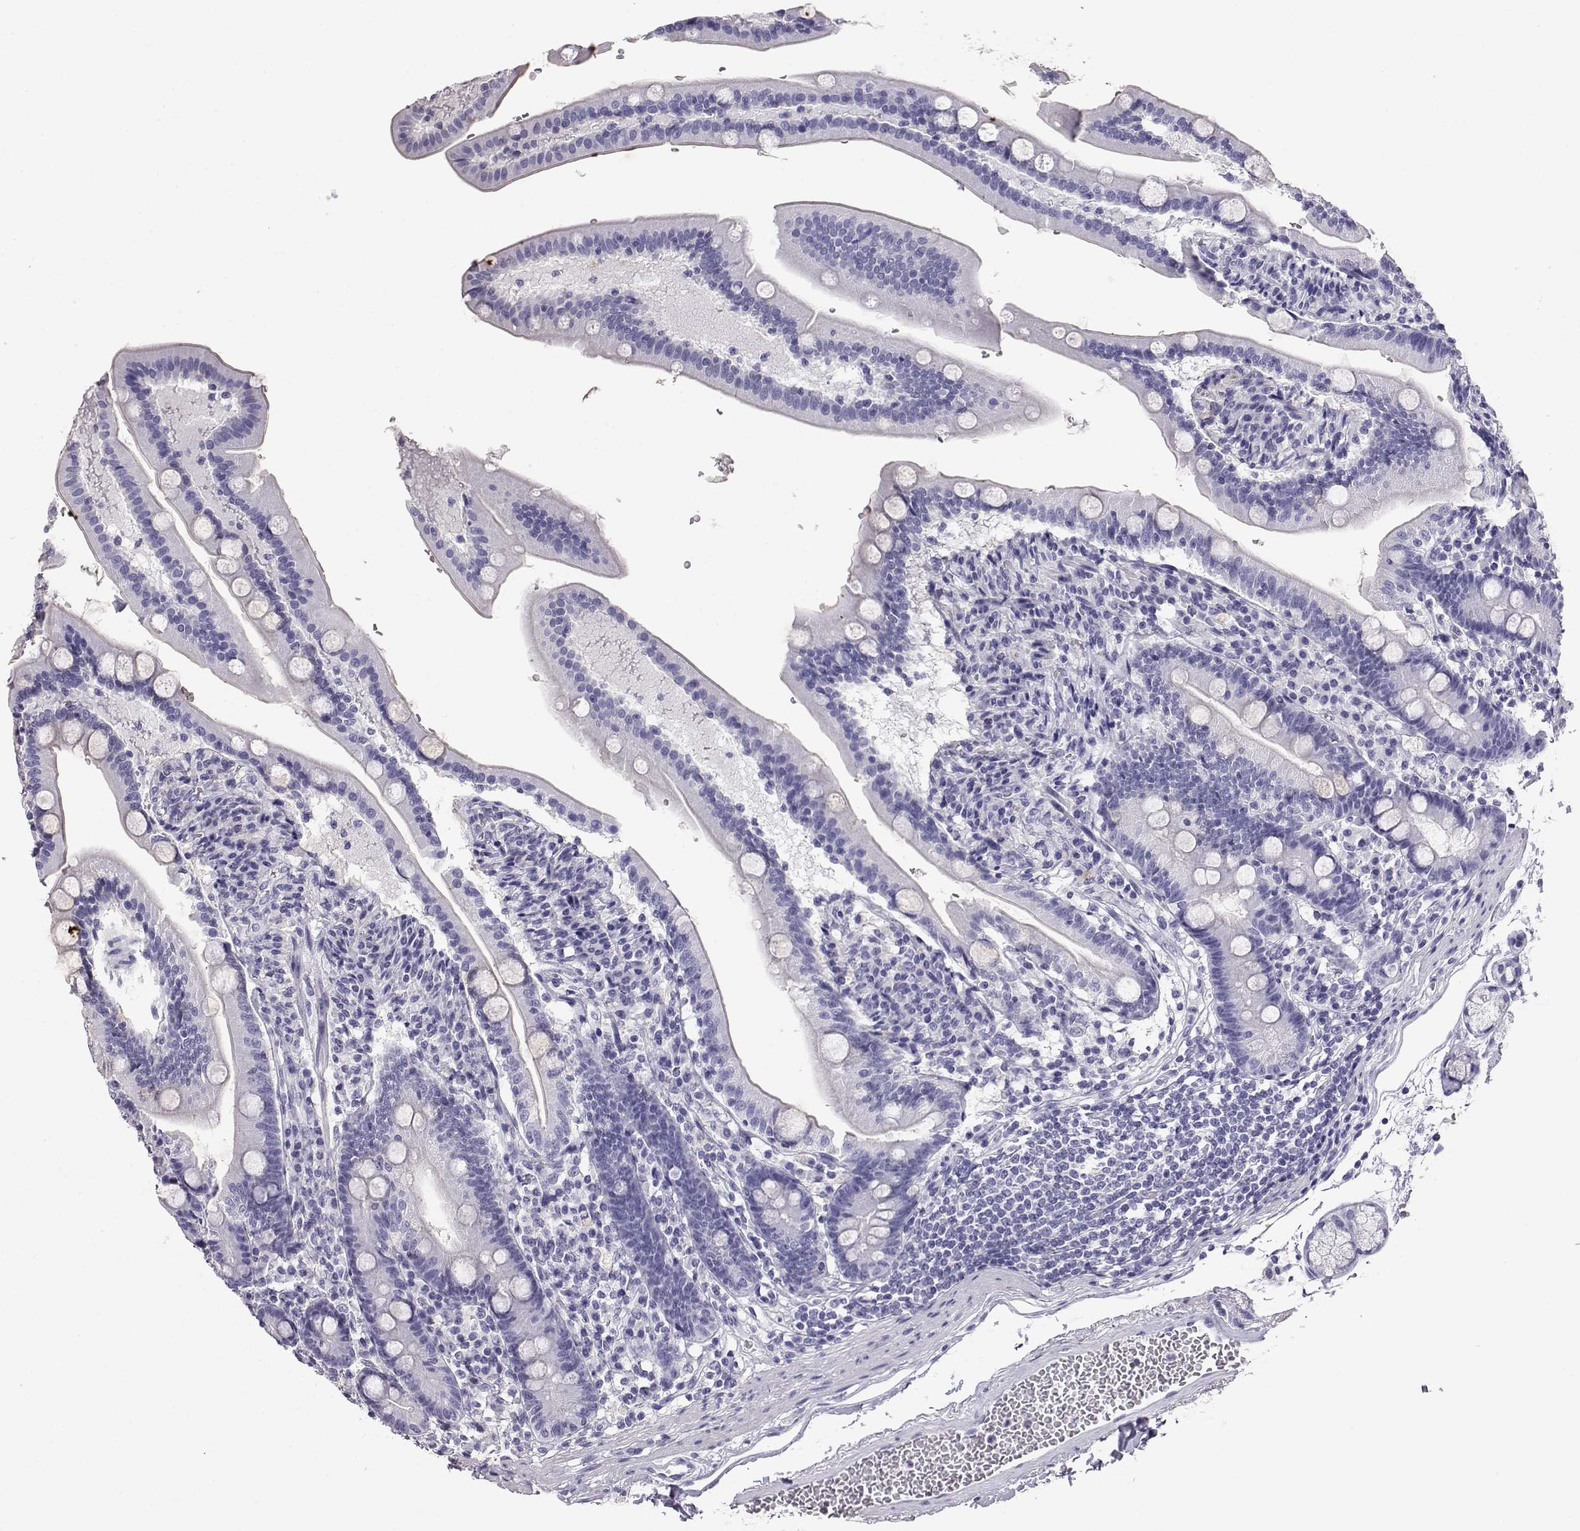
{"staining": {"intensity": "negative", "quantity": "none", "location": "none"}, "tissue": "duodenum", "cell_type": "Glandular cells", "image_type": "normal", "snomed": [{"axis": "morphology", "description": "Normal tissue, NOS"}, {"axis": "topography", "description": "Duodenum"}], "caption": "High magnification brightfield microscopy of benign duodenum stained with DAB (brown) and counterstained with hematoxylin (blue): glandular cells show no significant positivity.", "gene": "AKR1B1", "patient": {"sex": "female", "age": 67}}